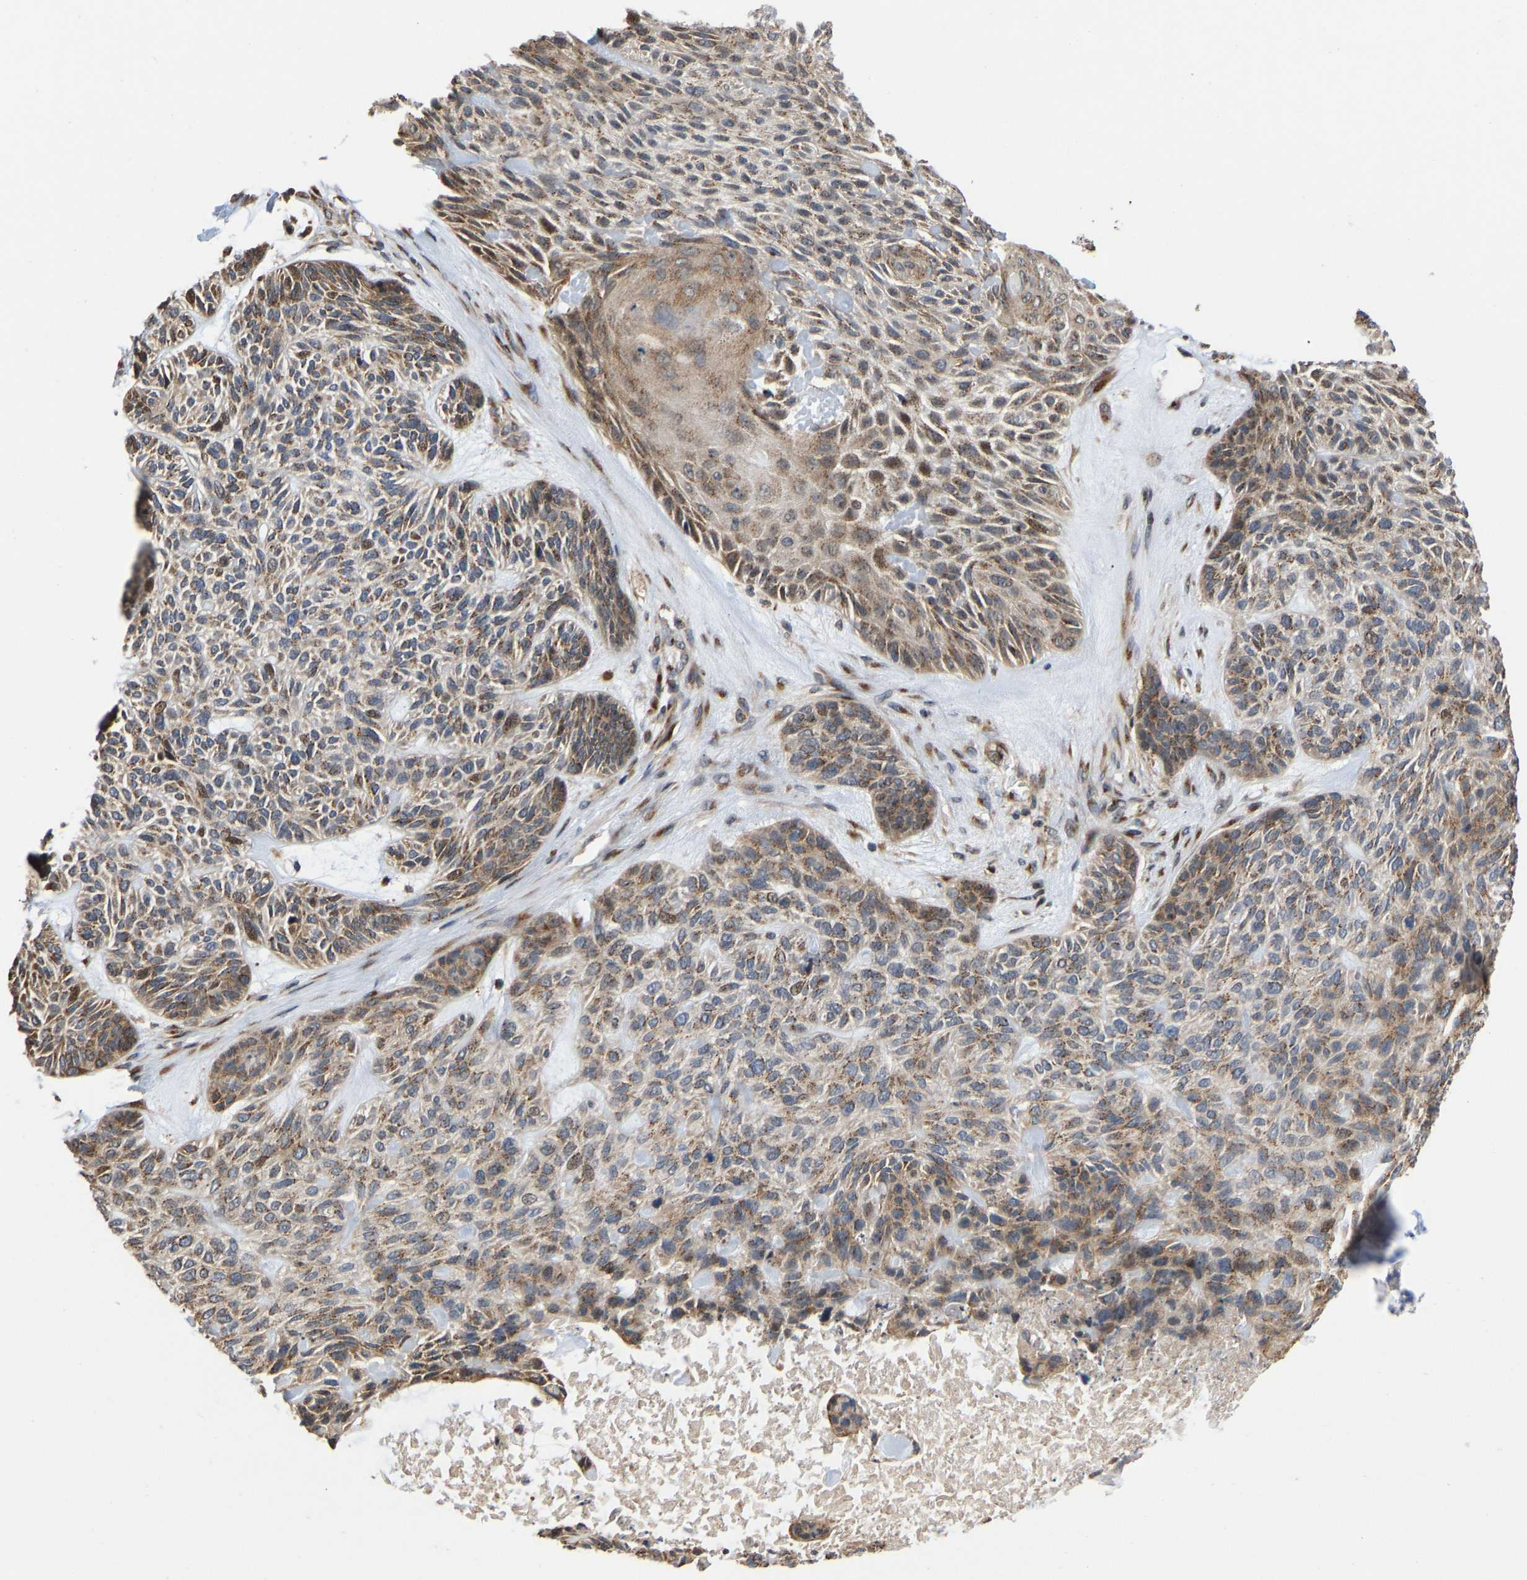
{"staining": {"intensity": "moderate", "quantity": ">75%", "location": "cytoplasmic/membranous"}, "tissue": "skin cancer", "cell_type": "Tumor cells", "image_type": "cancer", "snomed": [{"axis": "morphology", "description": "Basal cell carcinoma"}, {"axis": "topography", "description": "Skin"}], "caption": "The immunohistochemical stain shows moderate cytoplasmic/membranous staining in tumor cells of skin cancer (basal cell carcinoma) tissue.", "gene": "YIPF4", "patient": {"sex": "male", "age": 55}}